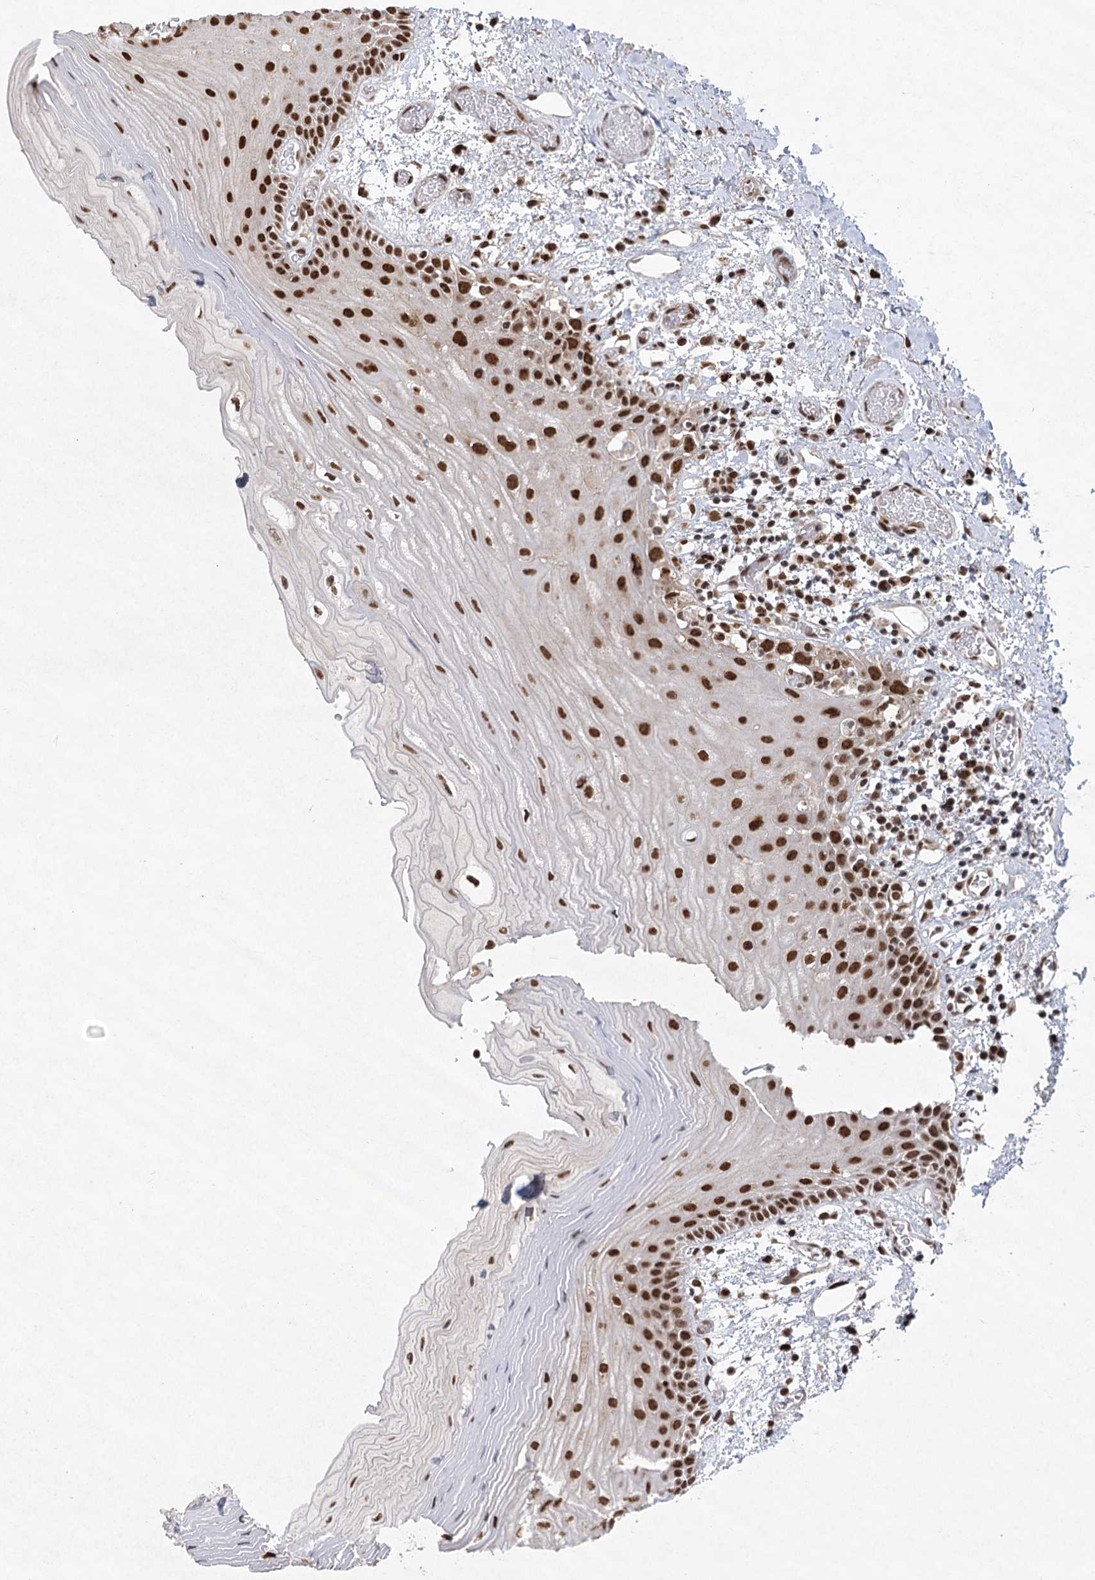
{"staining": {"intensity": "strong", "quantity": ">75%", "location": "nuclear"}, "tissue": "oral mucosa", "cell_type": "Squamous epithelial cells", "image_type": "normal", "snomed": [{"axis": "morphology", "description": "Normal tissue, NOS"}, {"axis": "topography", "description": "Oral tissue"}], "caption": "Protein expression analysis of unremarkable oral mucosa exhibits strong nuclear positivity in approximately >75% of squamous epithelial cells.", "gene": "ZCCHC8", "patient": {"sex": "male", "age": 52}}